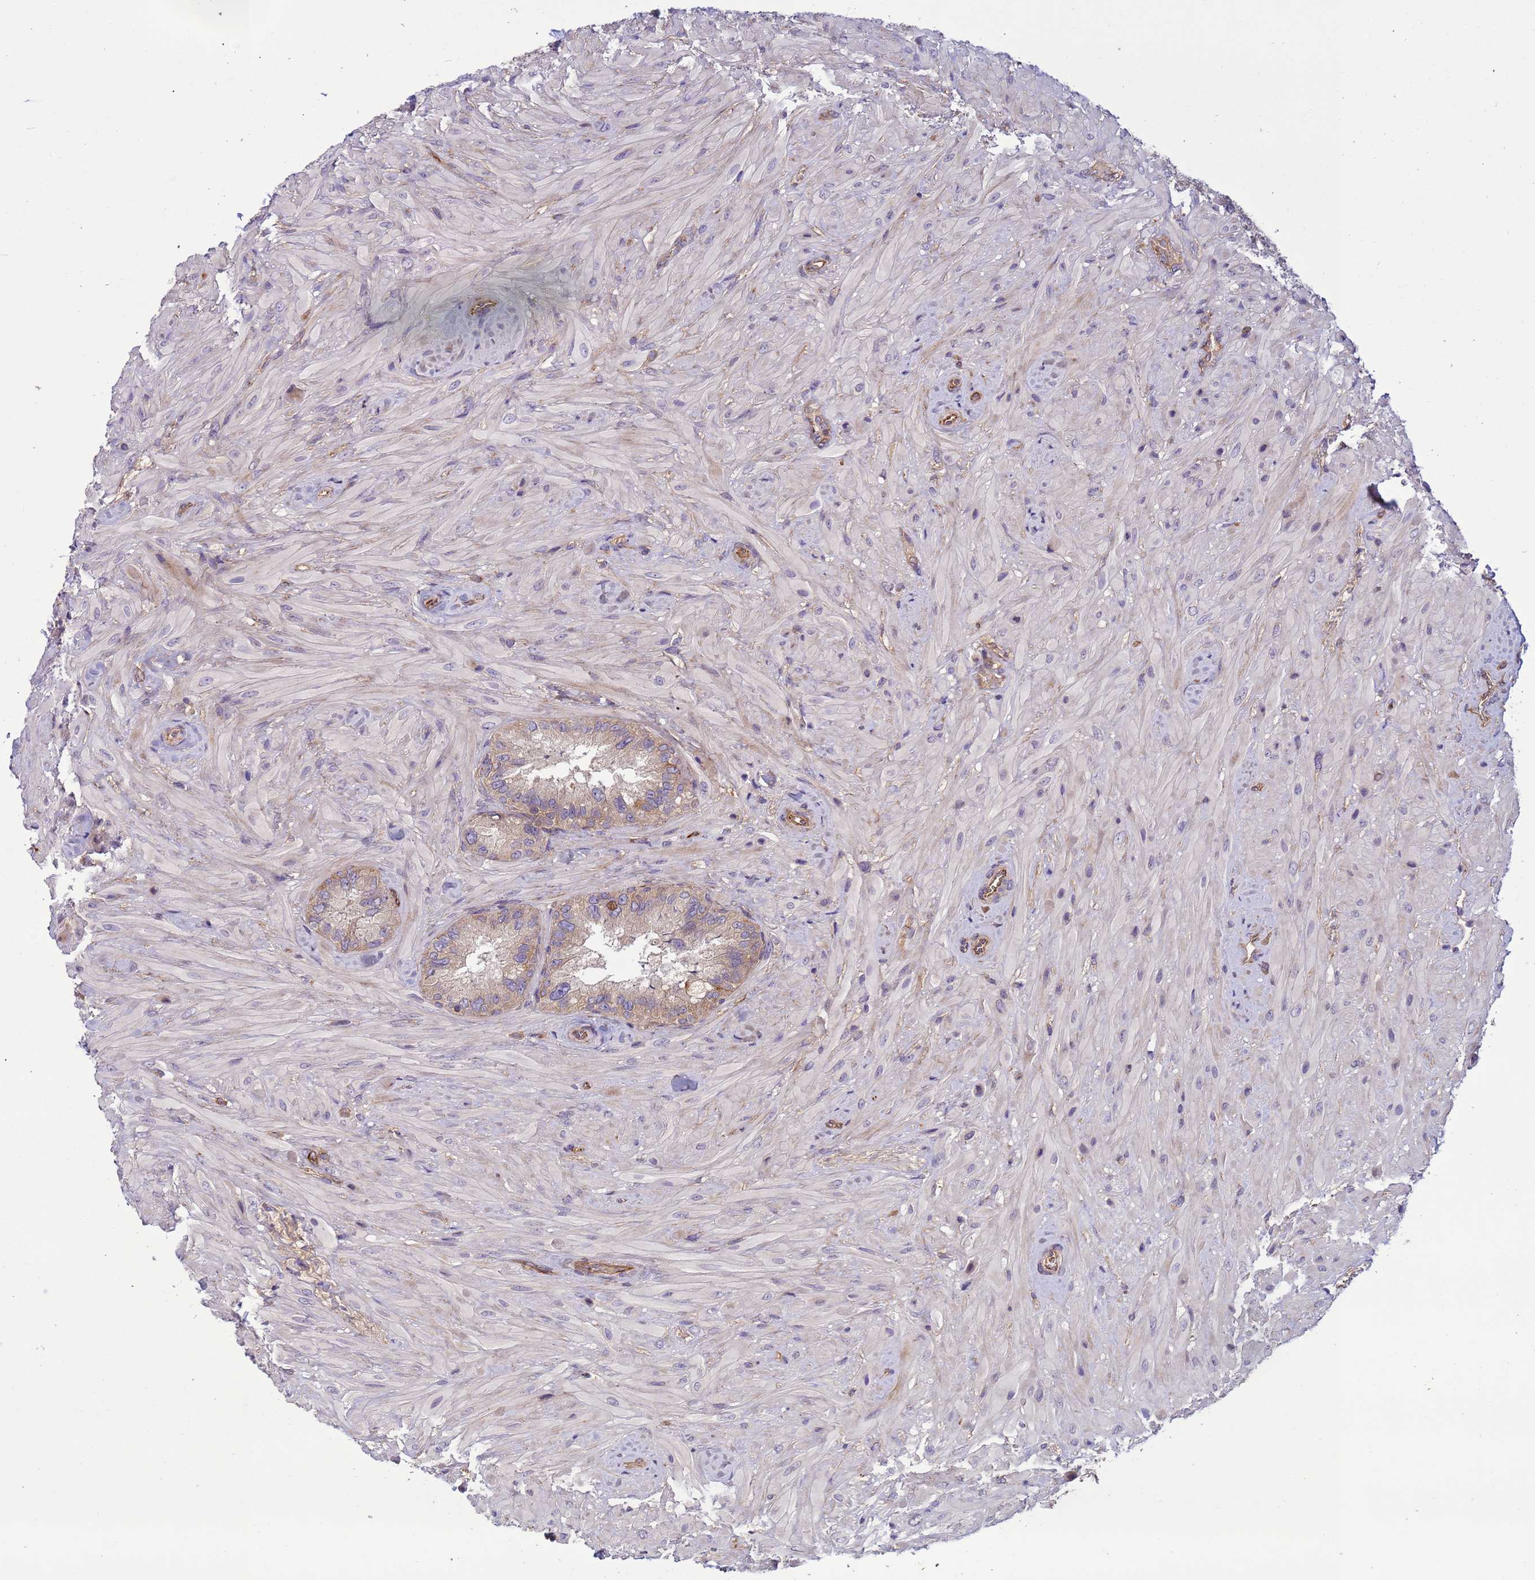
{"staining": {"intensity": "weak", "quantity": "25%-75%", "location": "cytoplasmic/membranous"}, "tissue": "seminal vesicle", "cell_type": "Glandular cells", "image_type": "normal", "snomed": [{"axis": "morphology", "description": "Normal tissue, NOS"}, {"axis": "topography", "description": "Seminal veicle"}, {"axis": "topography", "description": "Peripheral nerve tissue"}], "caption": "Immunohistochemistry image of benign human seminal vesicle stained for a protein (brown), which reveals low levels of weak cytoplasmic/membranous staining in about 25%-75% of glandular cells.", "gene": "RAB10", "patient": {"sex": "male", "age": 67}}